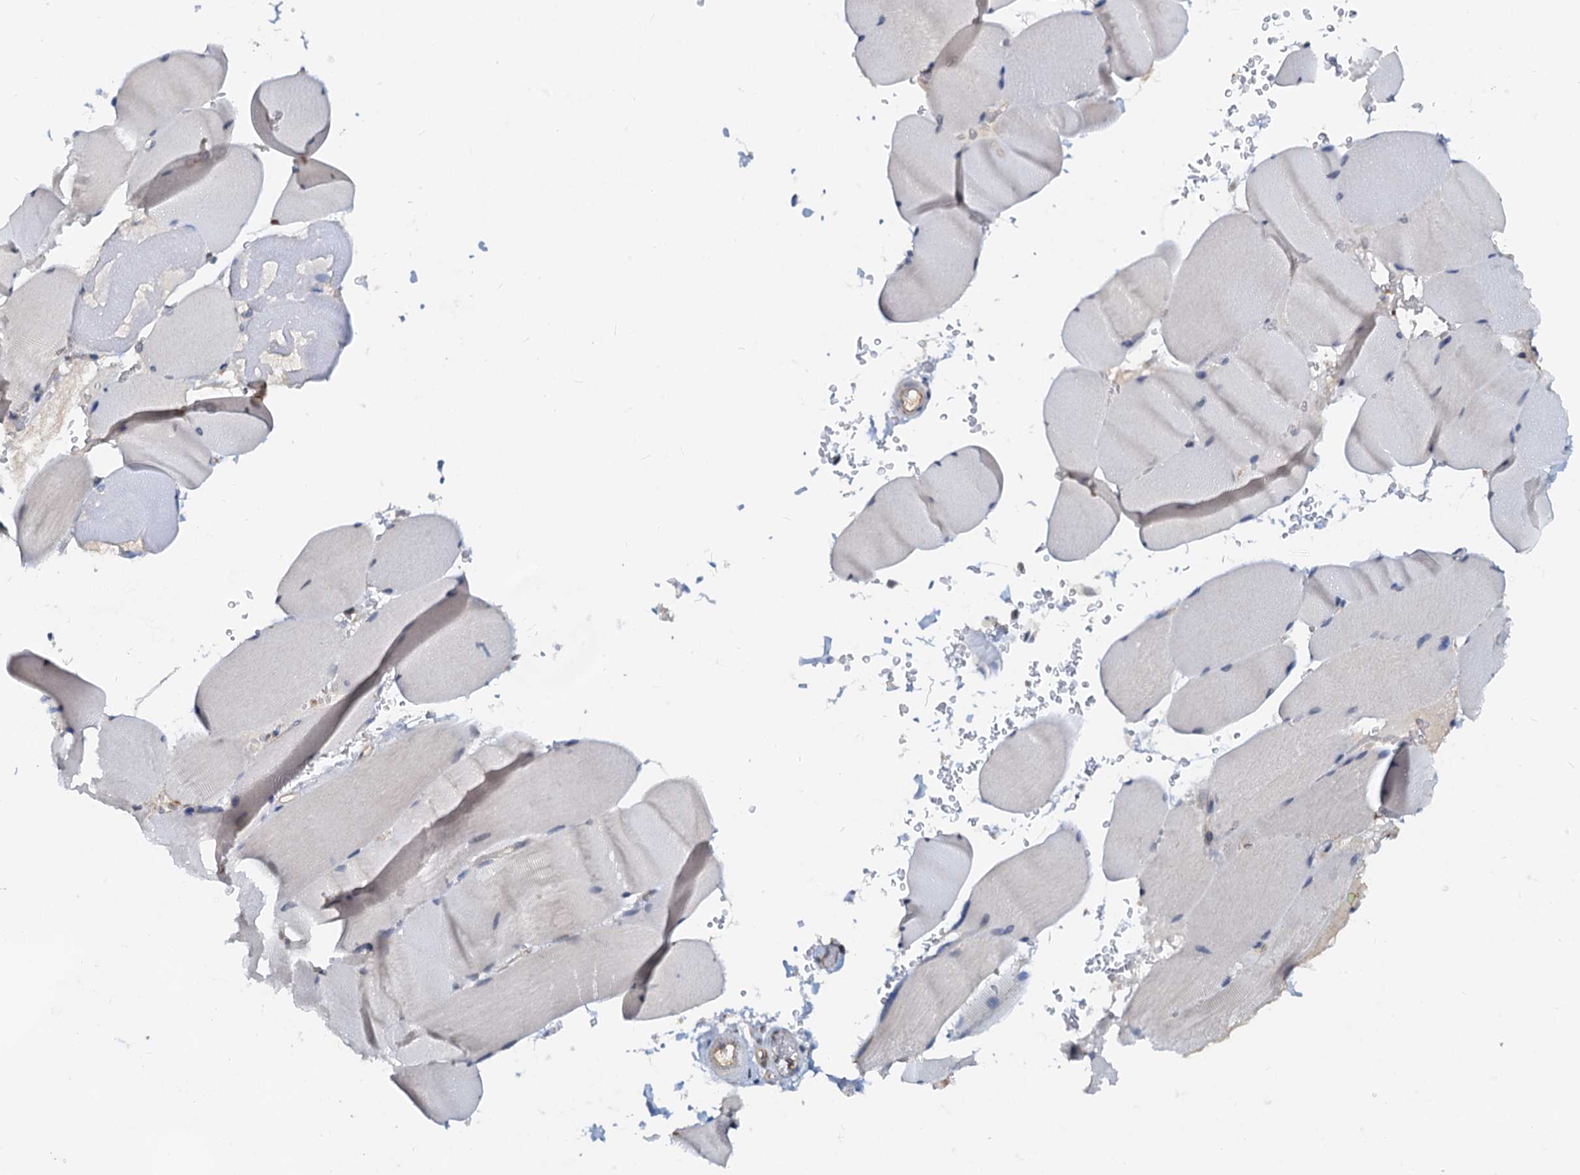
{"staining": {"intensity": "negative", "quantity": "none", "location": "none"}, "tissue": "skeletal muscle", "cell_type": "Myocytes", "image_type": "normal", "snomed": [{"axis": "morphology", "description": "Normal tissue, NOS"}, {"axis": "topography", "description": "Skeletal muscle"}, {"axis": "topography", "description": "Head-Neck"}], "caption": "The histopathology image shows no significant staining in myocytes of skeletal muscle.", "gene": "PTGES3", "patient": {"sex": "male", "age": 66}}